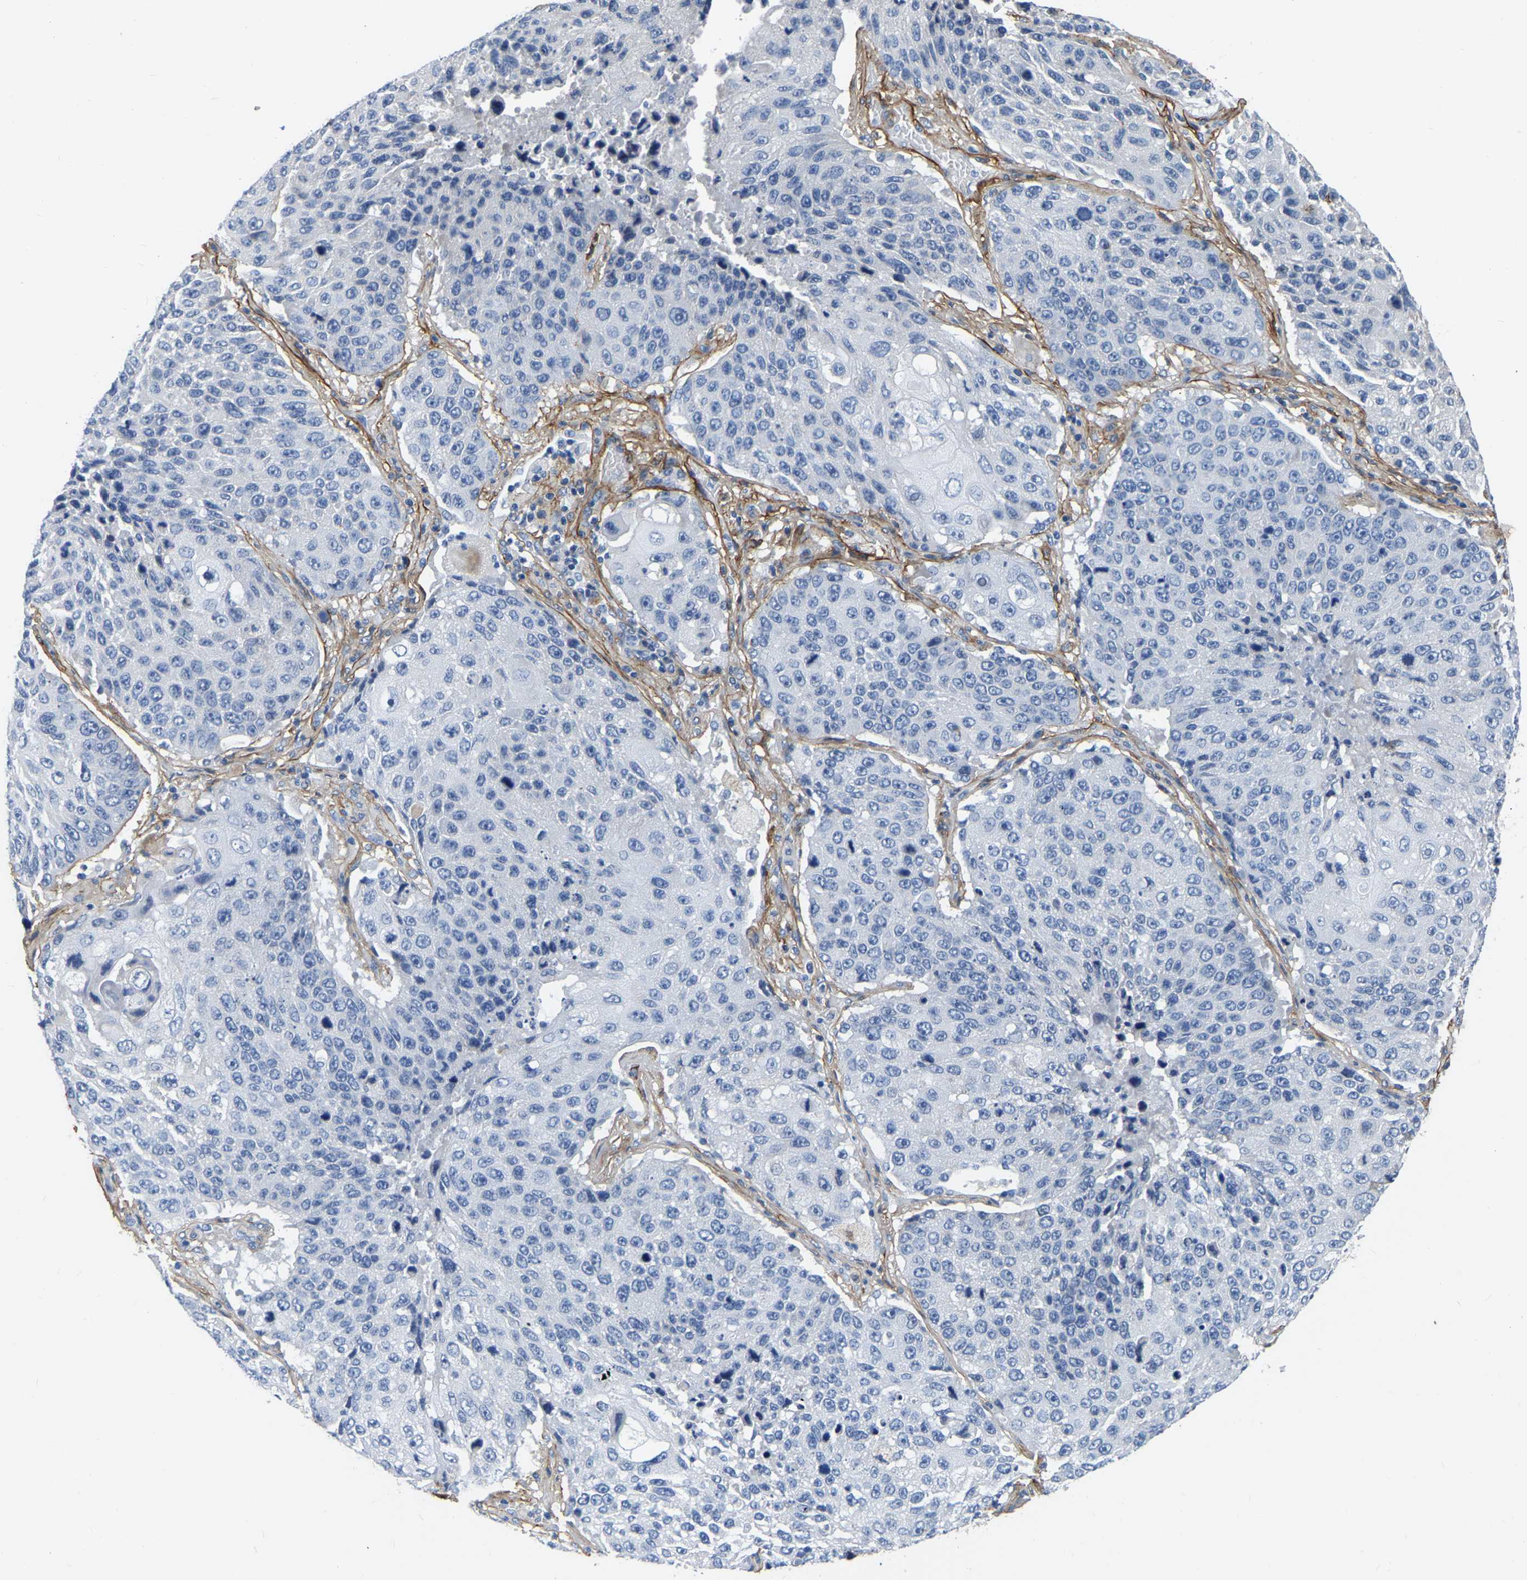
{"staining": {"intensity": "negative", "quantity": "none", "location": "none"}, "tissue": "lung cancer", "cell_type": "Tumor cells", "image_type": "cancer", "snomed": [{"axis": "morphology", "description": "Squamous cell carcinoma, NOS"}, {"axis": "topography", "description": "Lung"}], "caption": "Immunohistochemistry (IHC) of lung cancer (squamous cell carcinoma) reveals no staining in tumor cells.", "gene": "COL6A1", "patient": {"sex": "male", "age": 61}}